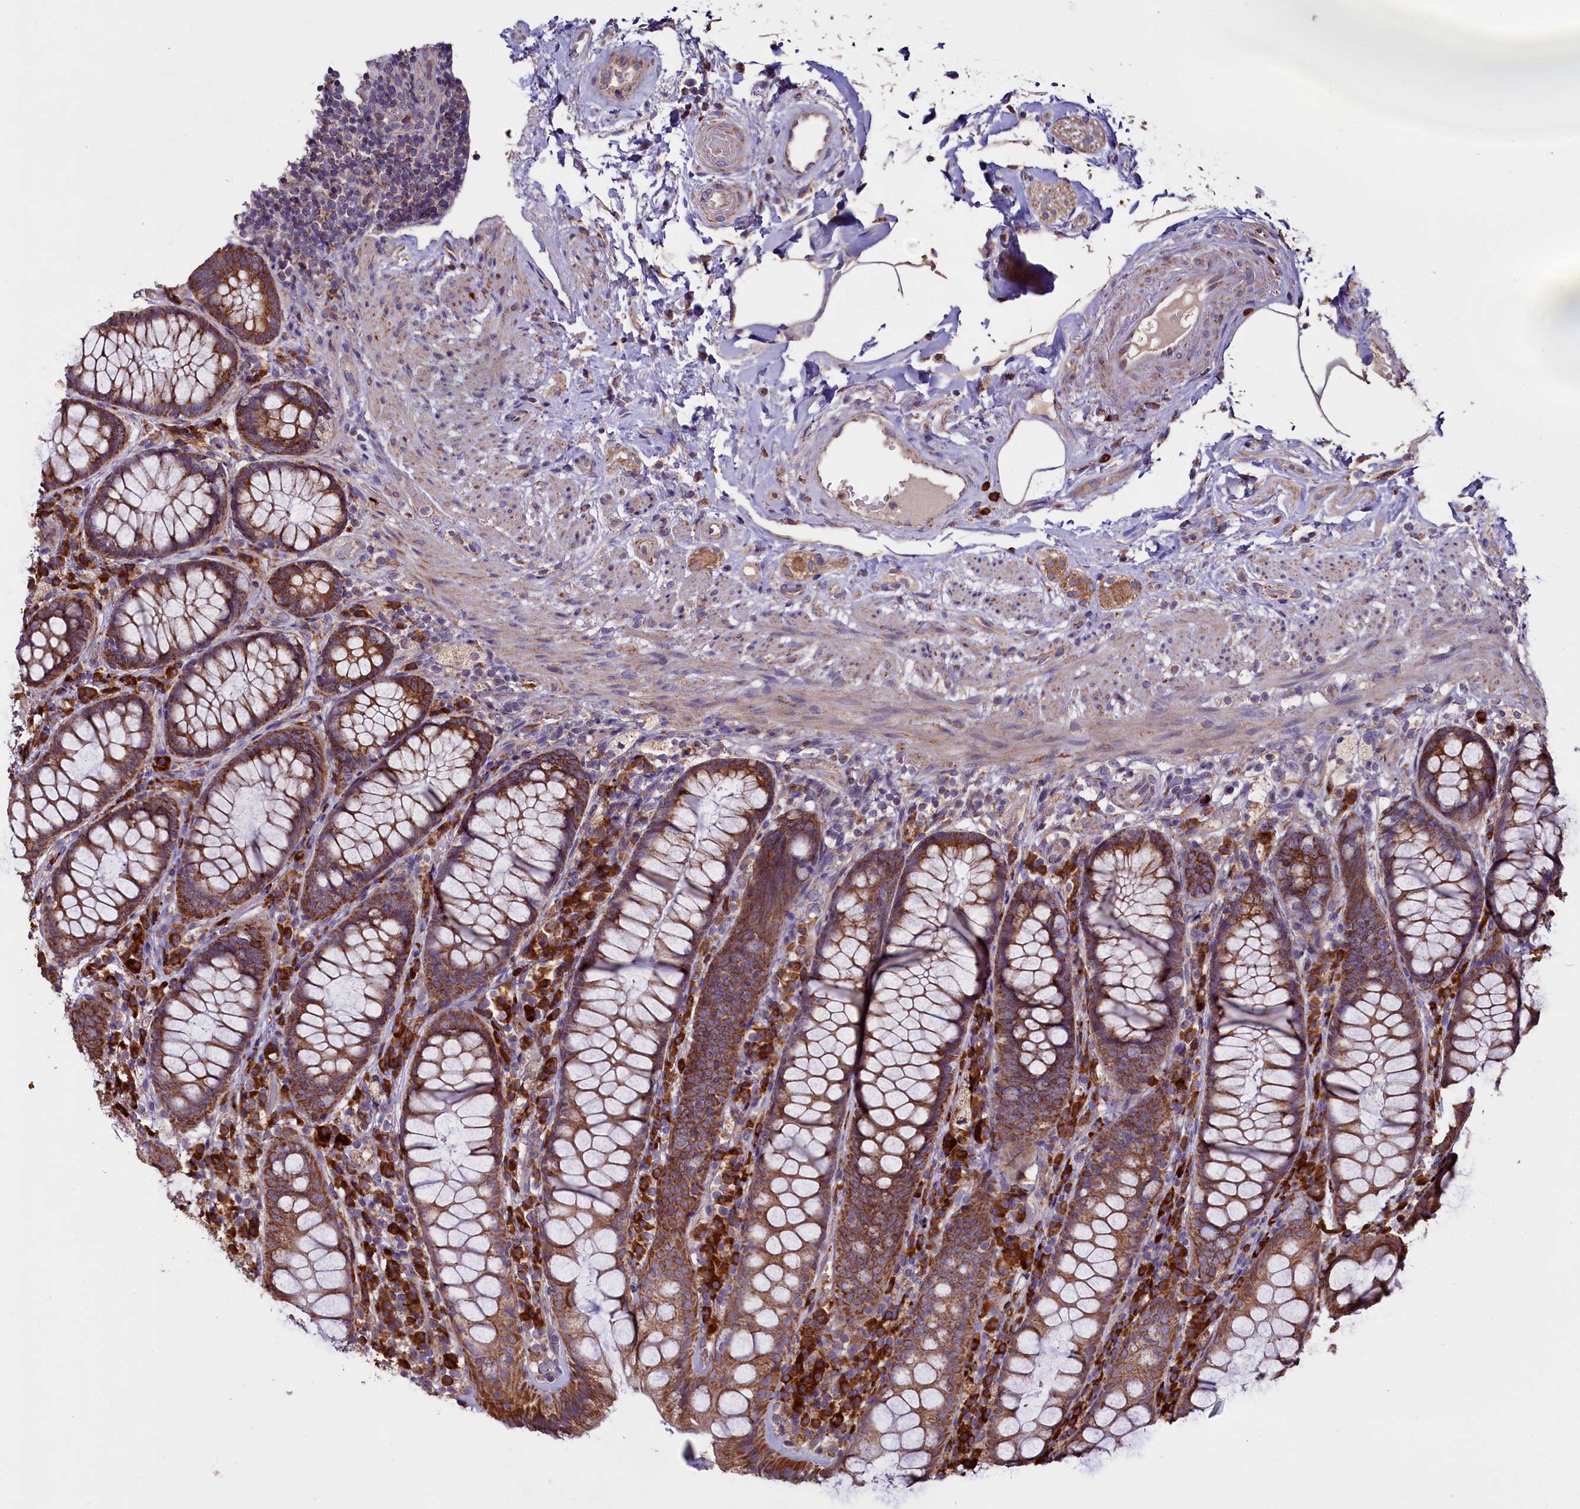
{"staining": {"intensity": "moderate", "quantity": ">75%", "location": "cytoplasmic/membranous"}, "tissue": "rectum", "cell_type": "Glandular cells", "image_type": "normal", "snomed": [{"axis": "morphology", "description": "Normal tissue, NOS"}, {"axis": "topography", "description": "Rectum"}], "caption": "Rectum stained with immunohistochemistry (IHC) reveals moderate cytoplasmic/membranous positivity in about >75% of glandular cells. (IHC, brightfield microscopy, high magnification).", "gene": "ZSWIM1", "patient": {"sex": "male", "age": 83}}